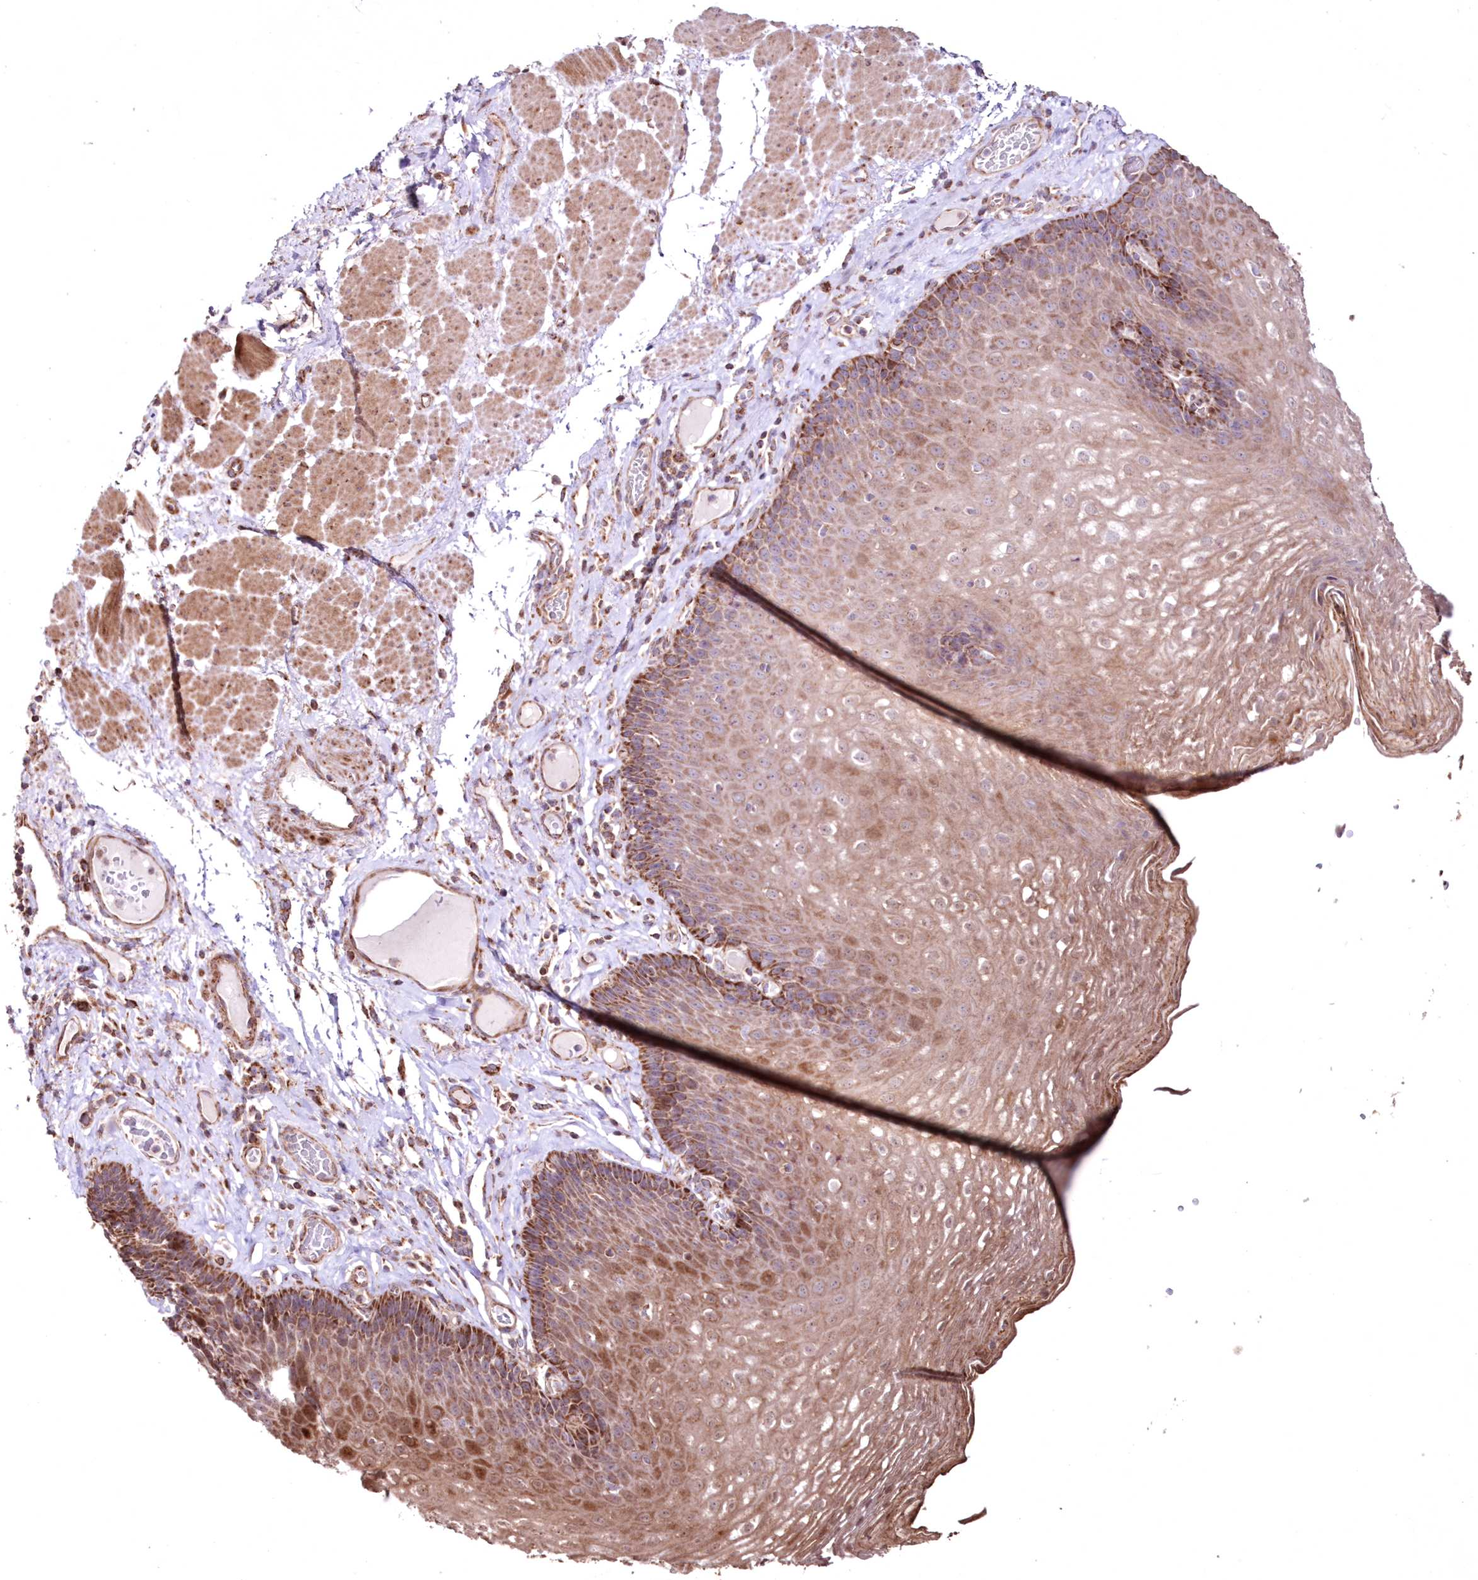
{"staining": {"intensity": "moderate", "quantity": ">75%", "location": "cytoplasmic/membranous"}, "tissue": "esophagus", "cell_type": "Squamous epithelial cells", "image_type": "normal", "snomed": [{"axis": "morphology", "description": "Normal tissue, NOS"}, {"axis": "topography", "description": "Esophagus"}], "caption": "A photomicrograph of human esophagus stained for a protein demonstrates moderate cytoplasmic/membranous brown staining in squamous epithelial cells. Ihc stains the protein in brown and the nuclei are stained blue.", "gene": "HADHB", "patient": {"sex": "female", "age": 66}}